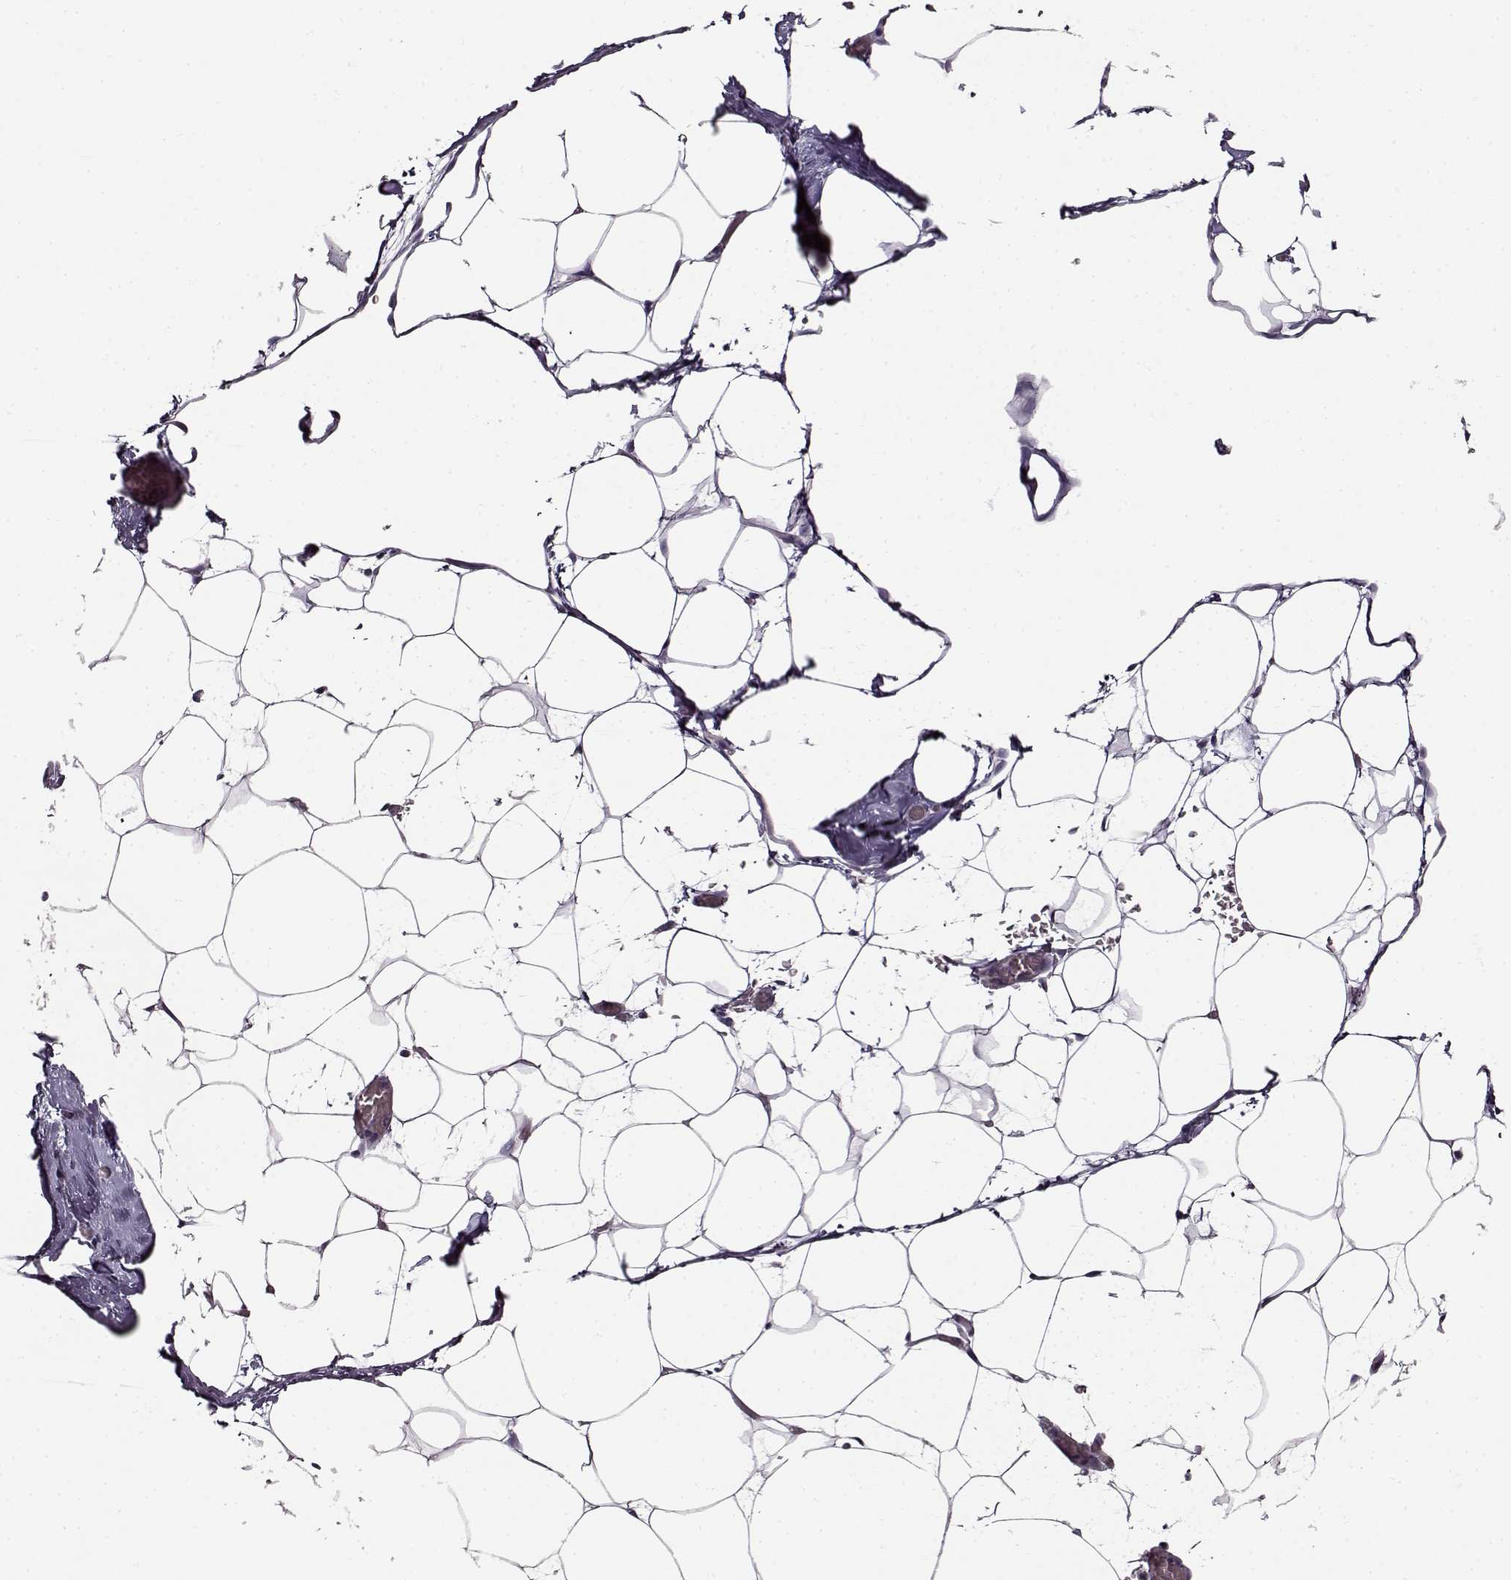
{"staining": {"intensity": "negative", "quantity": "none", "location": "none"}, "tissue": "adipose tissue", "cell_type": "Adipocytes", "image_type": "normal", "snomed": [{"axis": "morphology", "description": "Normal tissue, NOS"}, {"axis": "topography", "description": "Adipose tissue"}], "caption": "The immunohistochemistry photomicrograph has no significant expression in adipocytes of adipose tissue.", "gene": "FSHB", "patient": {"sex": "male", "age": 57}}